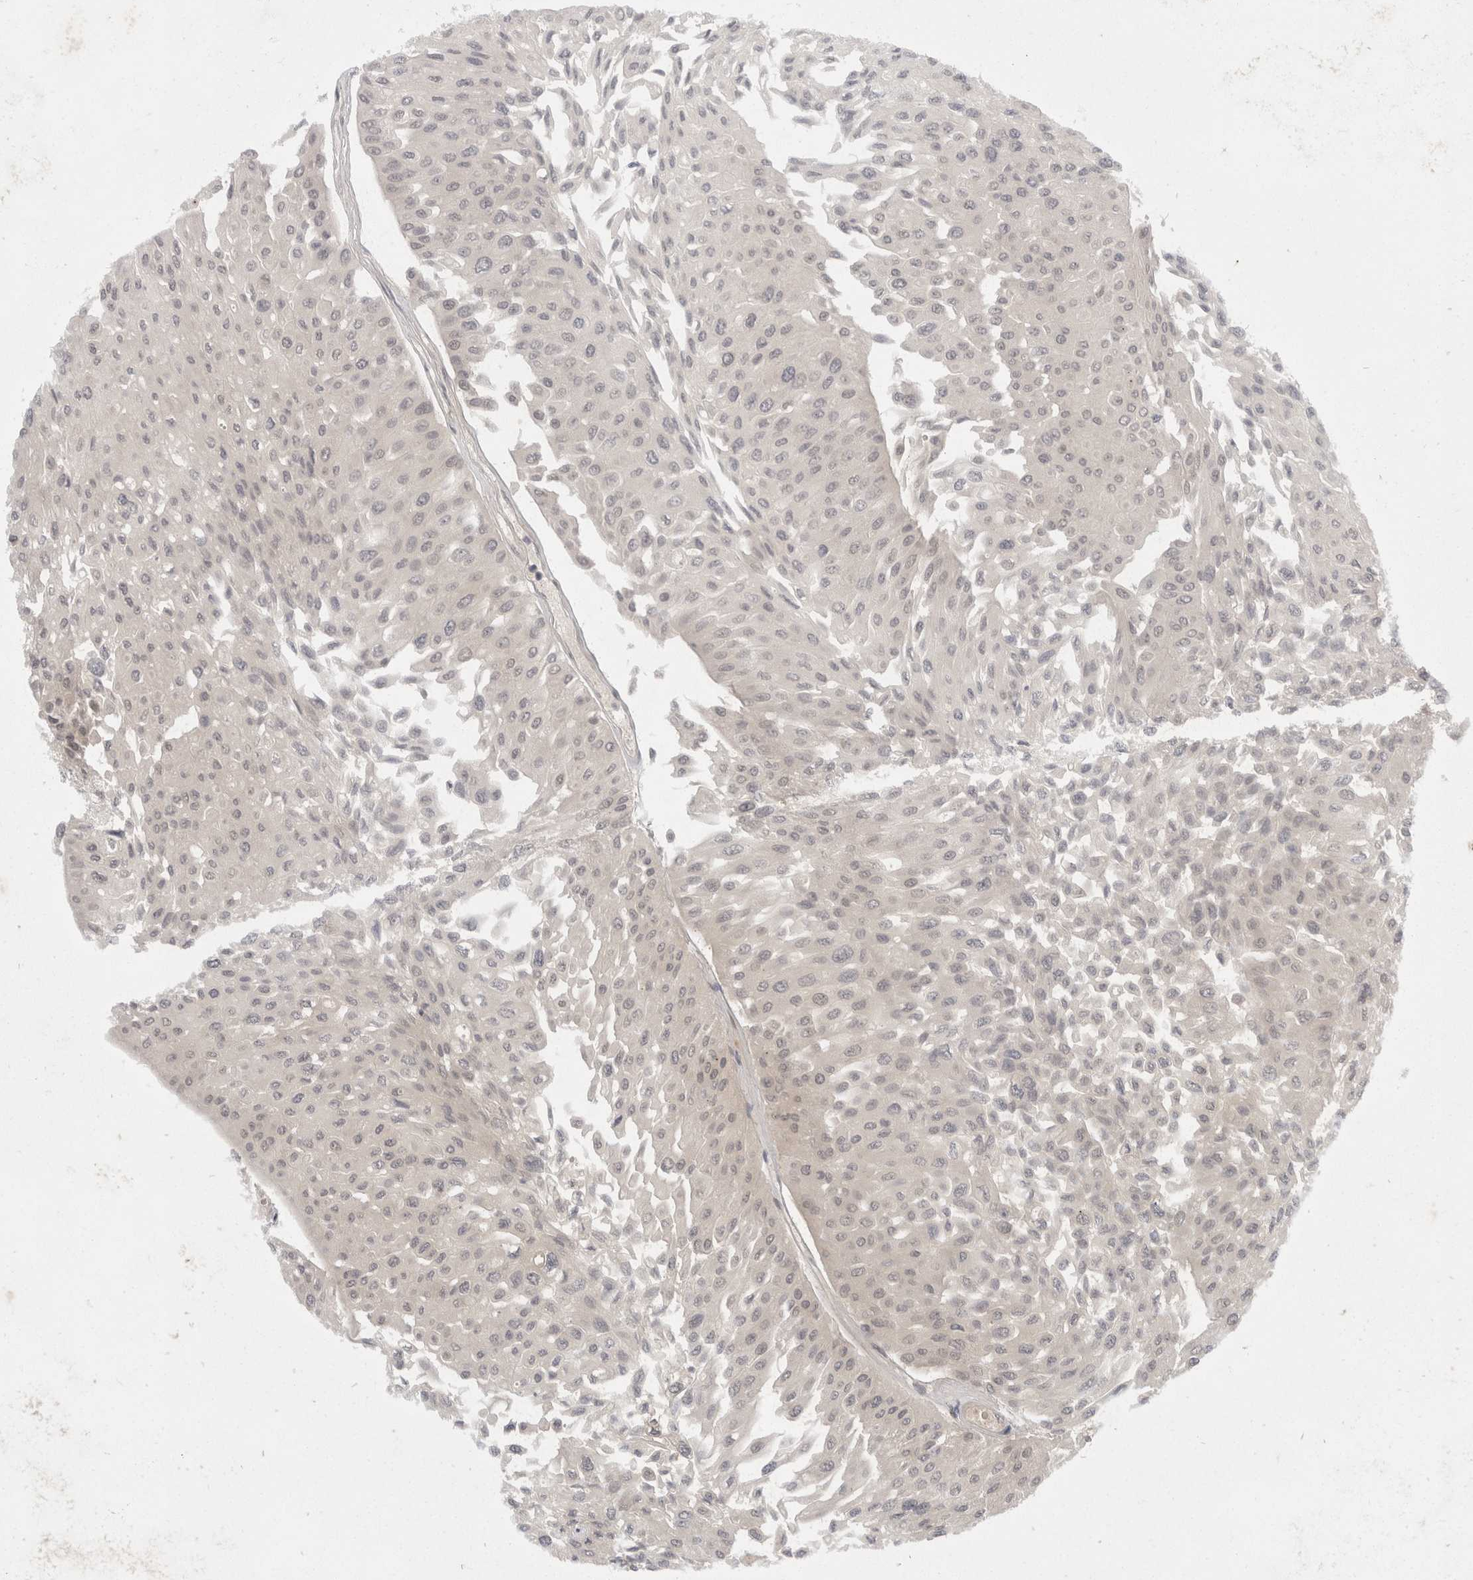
{"staining": {"intensity": "negative", "quantity": "none", "location": "none"}, "tissue": "urothelial cancer", "cell_type": "Tumor cells", "image_type": "cancer", "snomed": [{"axis": "morphology", "description": "Urothelial carcinoma, Low grade"}, {"axis": "topography", "description": "Urinary bladder"}], "caption": "High magnification brightfield microscopy of urothelial cancer stained with DAB (brown) and counterstained with hematoxylin (blue): tumor cells show no significant staining.", "gene": "TOM1L2", "patient": {"sex": "male", "age": 67}}